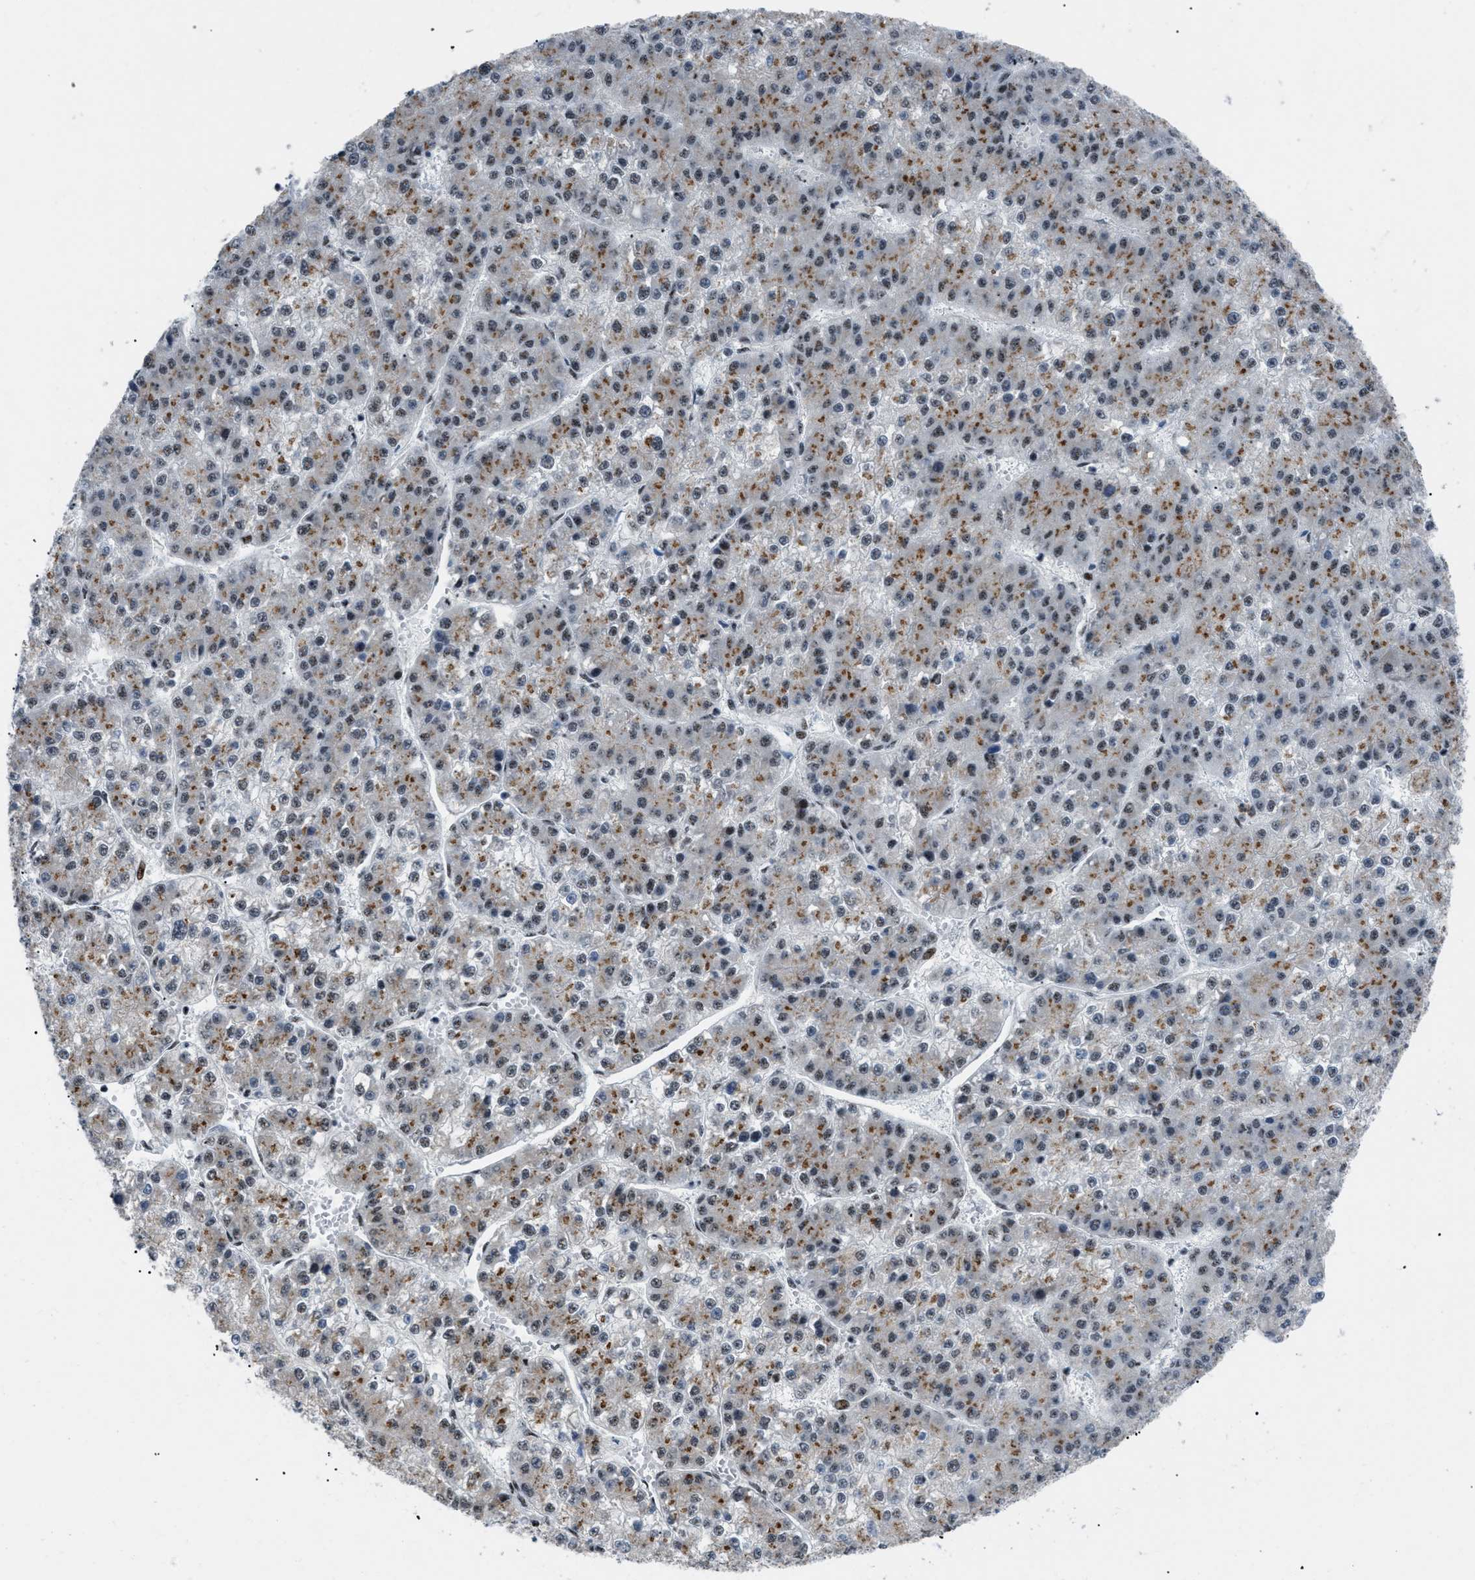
{"staining": {"intensity": "moderate", "quantity": "25%-75%", "location": "cytoplasmic/membranous,nuclear"}, "tissue": "liver cancer", "cell_type": "Tumor cells", "image_type": "cancer", "snomed": [{"axis": "morphology", "description": "Carcinoma, Hepatocellular, NOS"}, {"axis": "topography", "description": "Liver"}], "caption": "Protein staining by immunohistochemistry (IHC) exhibits moderate cytoplasmic/membranous and nuclear positivity in about 25%-75% of tumor cells in liver hepatocellular carcinoma. (brown staining indicates protein expression, while blue staining denotes nuclei).", "gene": "CDR2", "patient": {"sex": "female", "age": 73}}